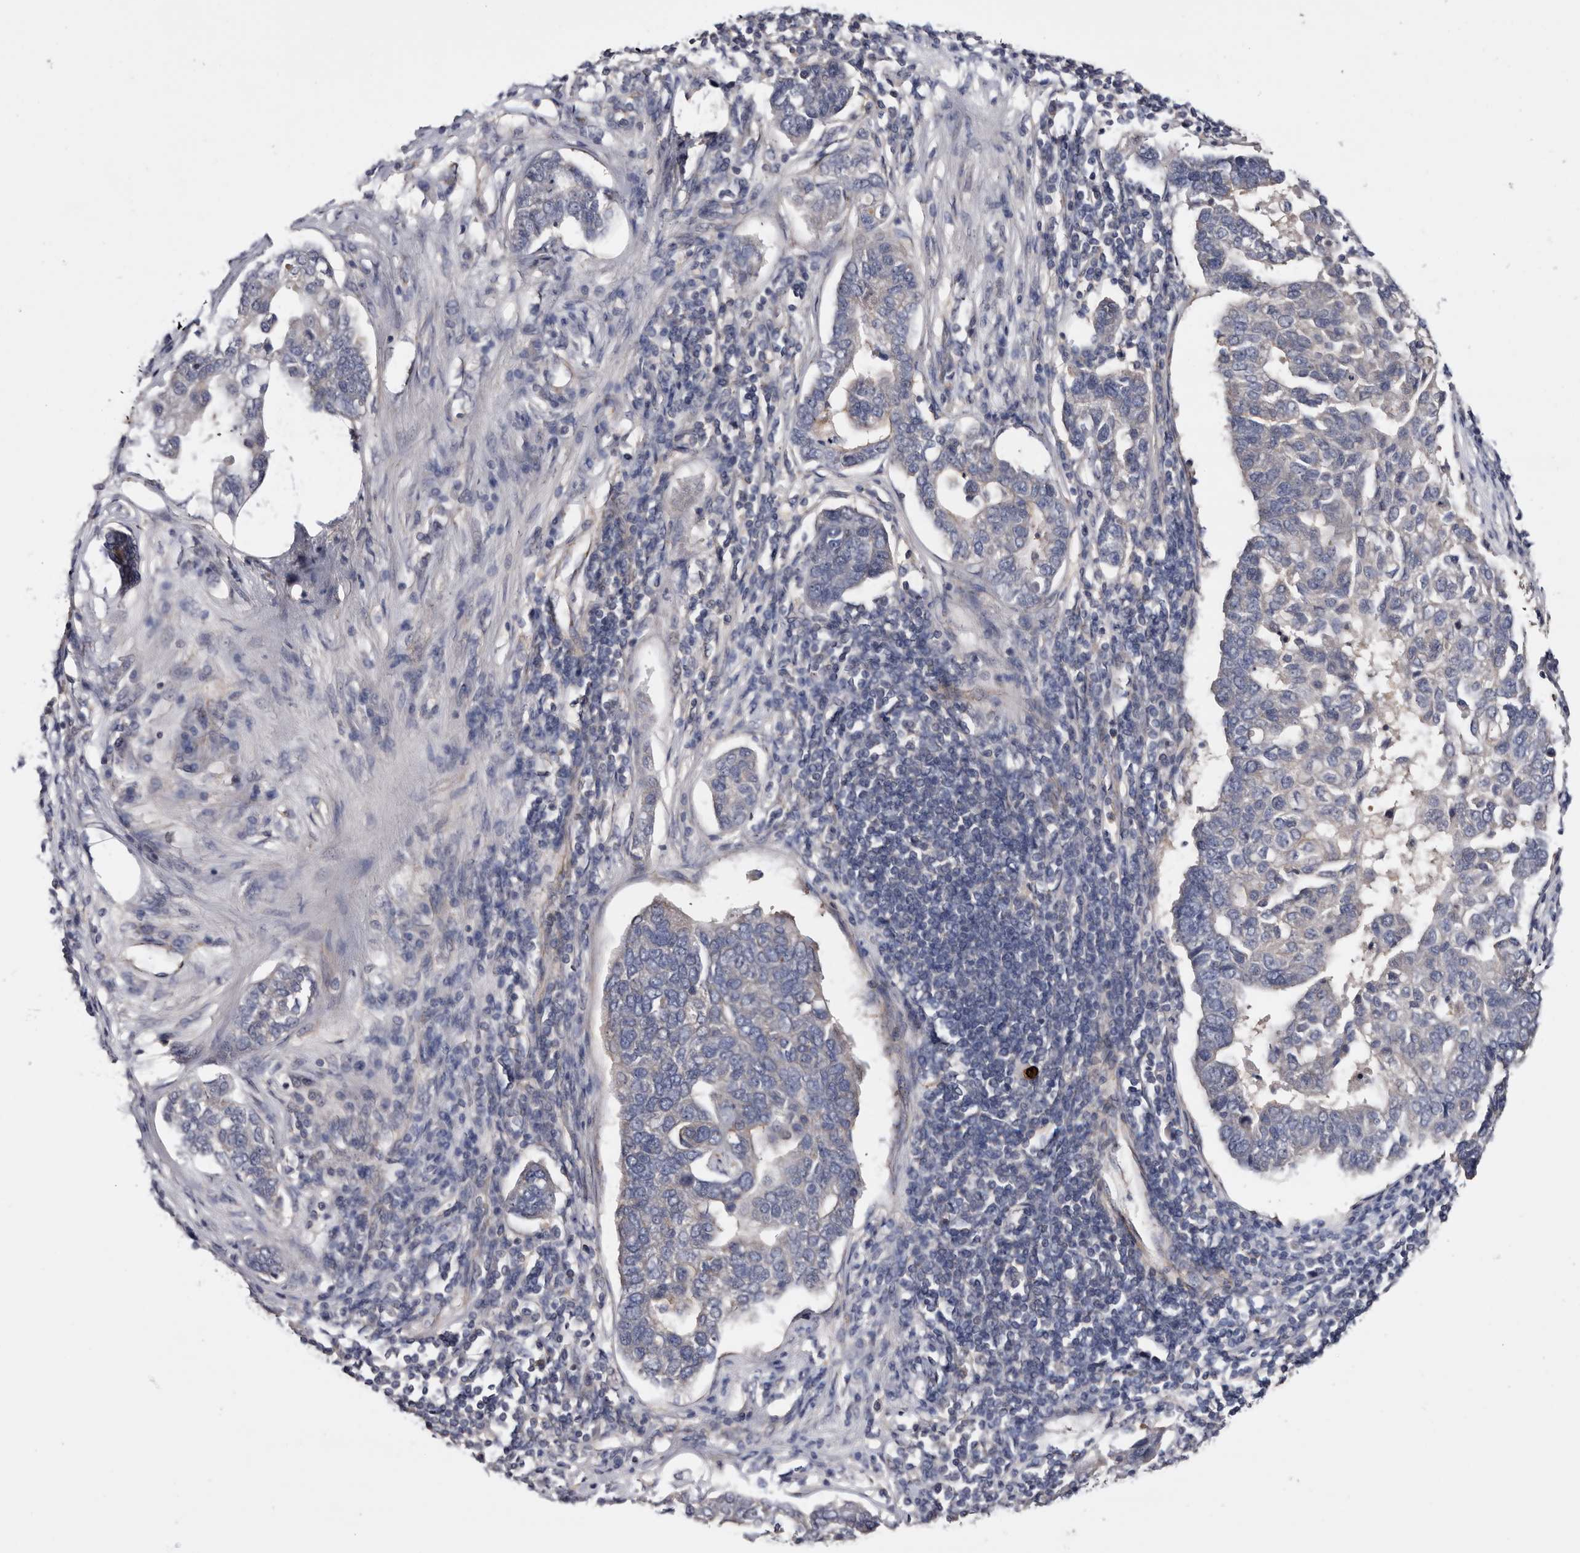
{"staining": {"intensity": "negative", "quantity": "none", "location": "none"}, "tissue": "pancreatic cancer", "cell_type": "Tumor cells", "image_type": "cancer", "snomed": [{"axis": "morphology", "description": "Adenocarcinoma, NOS"}, {"axis": "topography", "description": "Pancreas"}], "caption": "Immunohistochemistry (IHC) of pancreatic adenocarcinoma demonstrates no positivity in tumor cells. The staining is performed using DAB (3,3'-diaminobenzidine) brown chromogen with nuclei counter-stained in using hematoxylin.", "gene": "ARMCX2", "patient": {"sex": "female", "age": 61}}